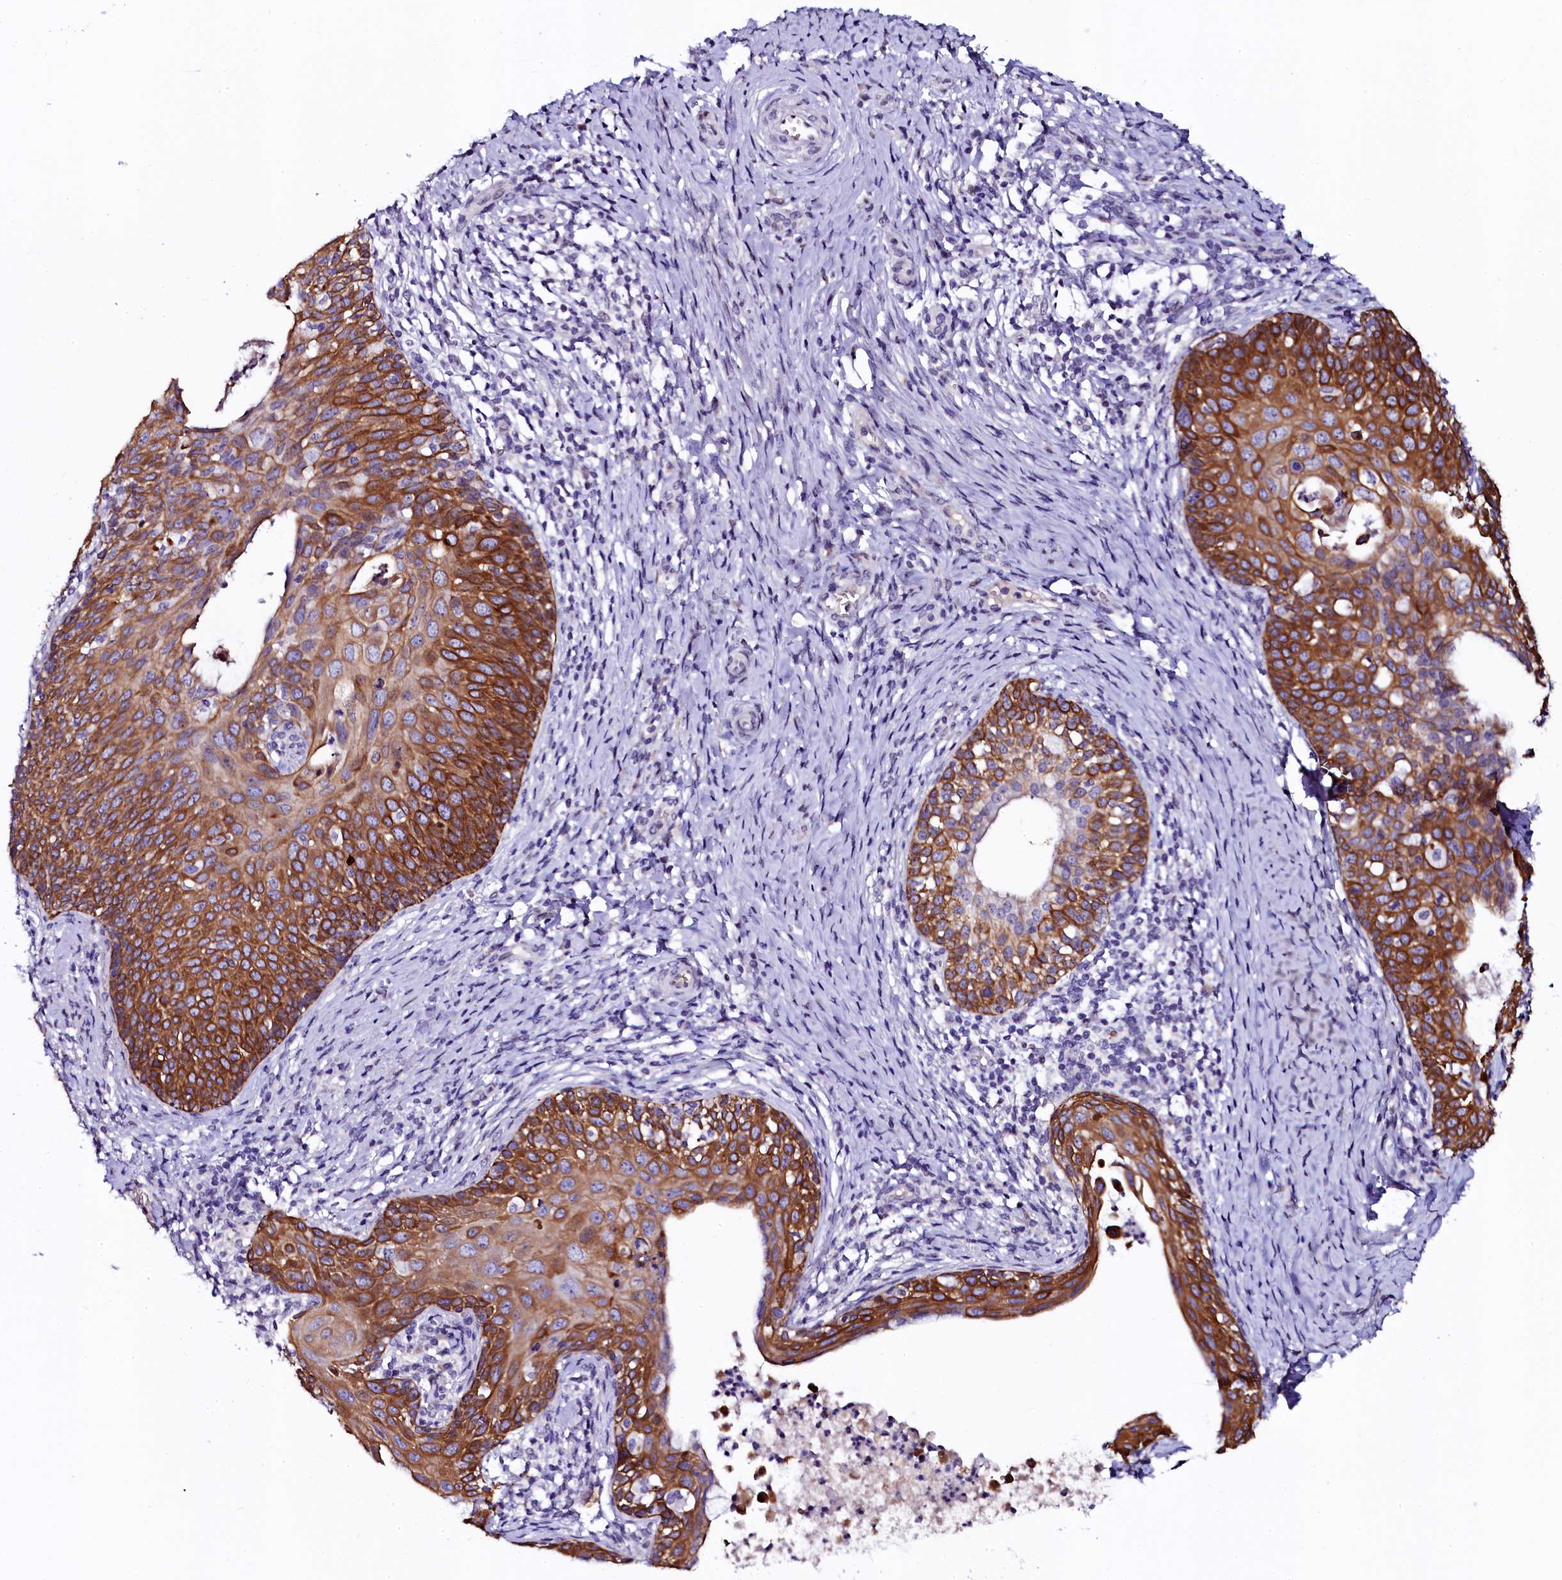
{"staining": {"intensity": "strong", "quantity": ">75%", "location": "cytoplasmic/membranous"}, "tissue": "cervical cancer", "cell_type": "Tumor cells", "image_type": "cancer", "snomed": [{"axis": "morphology", "description": "Squamous cell carcinoma, NOS"}, {"axis": "topography", "description": "Cervix"}], "caption": "IHC image of neoplastic tissue: squamous cell carcinoma (cervical) stained using immunohistochemistry (IHC) reveals high levels of strong protein expression localized specifically in the cytoplasmic/membranous of tumor cells, appearing as a cytoplasmic/membranous brown color.", "gene": "CTDSPL2", "patient": {"sex": "female", "age": 52}}